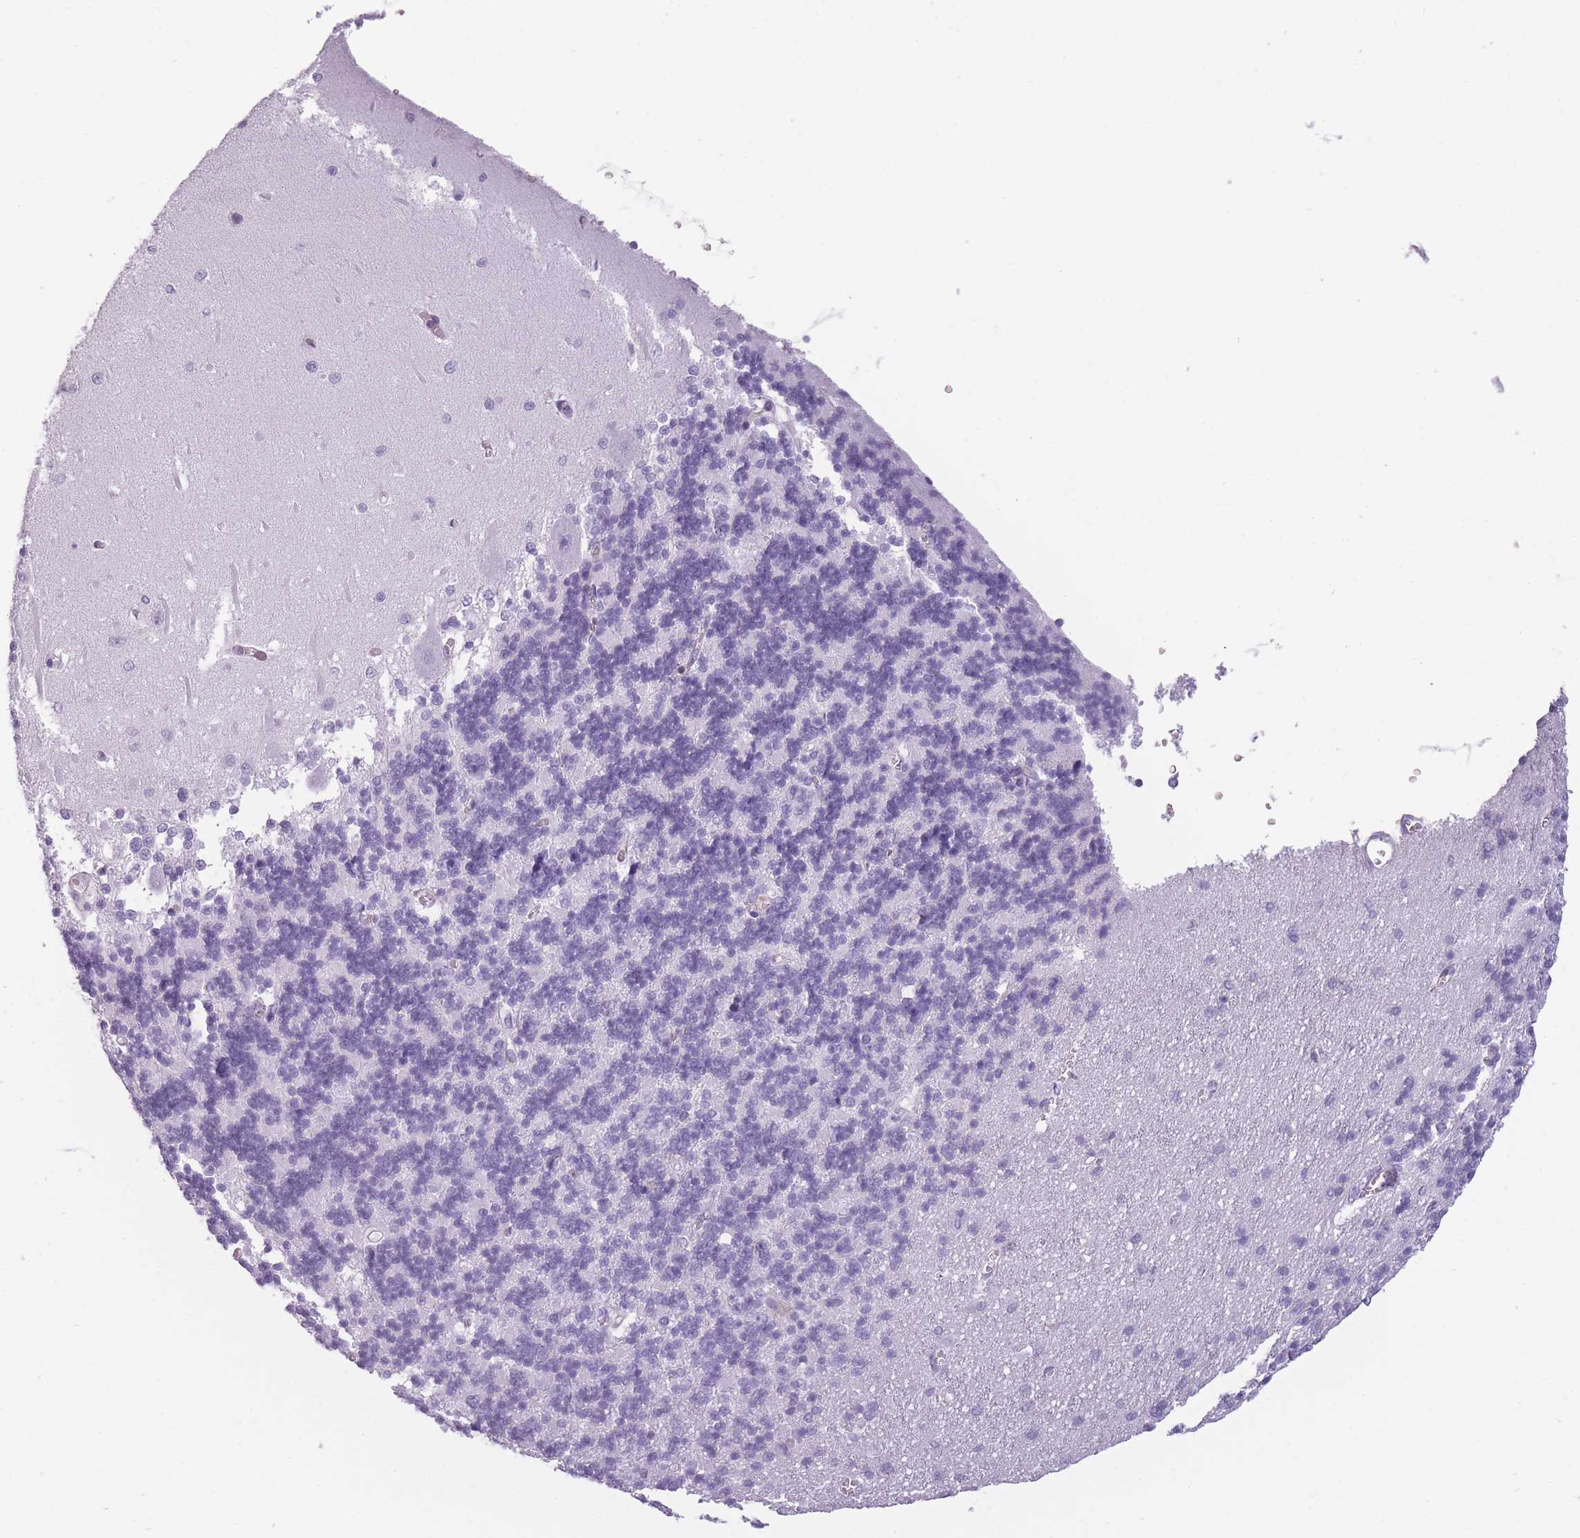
{"staining": {"intensity": "negative", "quantity": "none", "location": "none"}, "tissue": "cerebellum", "cell_type": "Cells in granular layer", "image_type": "normal", "snomed": [{"axis": "morphology", "description": "Normal tissue, NOS"}, {"axis": "topography", "description": "Cerebellum"}], "caption": "This is a photomicrograph of immunohistochemistry staining of normal cerebellum, which shows no positivity in cells in granular layer. (Stains: DAB (3,3'-diaminobenzidine) immunohistochemistry (IHC) with hematoxylin counter stain, Microscopy: brightfield microscopy at high magnification).", "gene": "GGT1", "patient": {"sex": "male", "age": 37}}